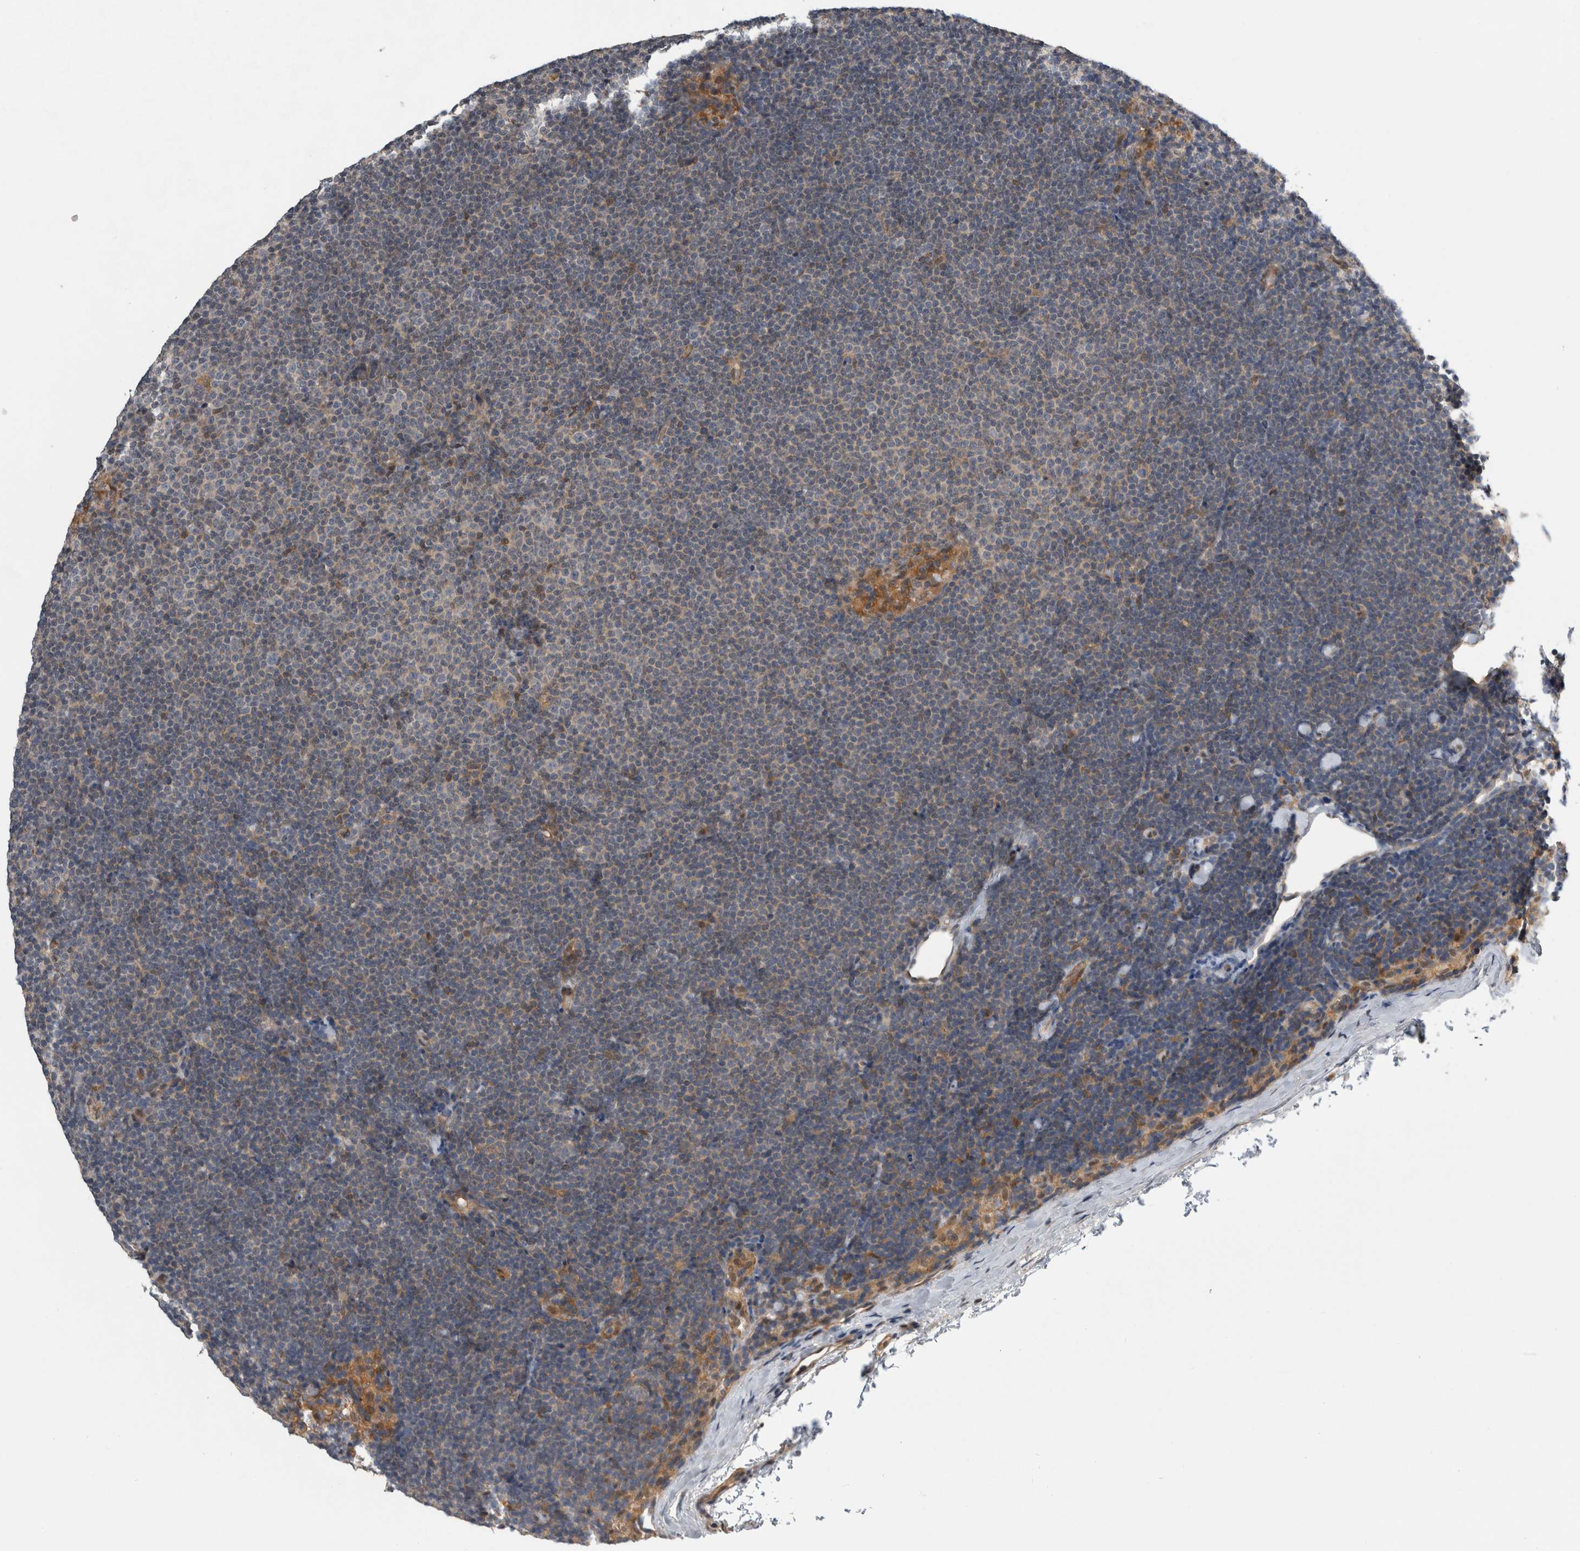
{"staining": {"intensity": "negative", "quantity": "none", "location": "none"}, "tissue": "lymphoma", "cell_type": "Tumor cells", "image_type": "cancer", "snomed": [{"axis": "morphology", "description": "Malignant lymphoma, non-Hodgkin's type, Low grade"}, {"axis": "topography", "description": "Lymph node"}], "caption": "Human low-grade malignant lymphoma, non-Hodgkin's type stained for a protein using immunohistochemistry shows no positivity in tumor cells.", "gene": "NAPRT", "patient": {"sex": "female", "age": 53}}